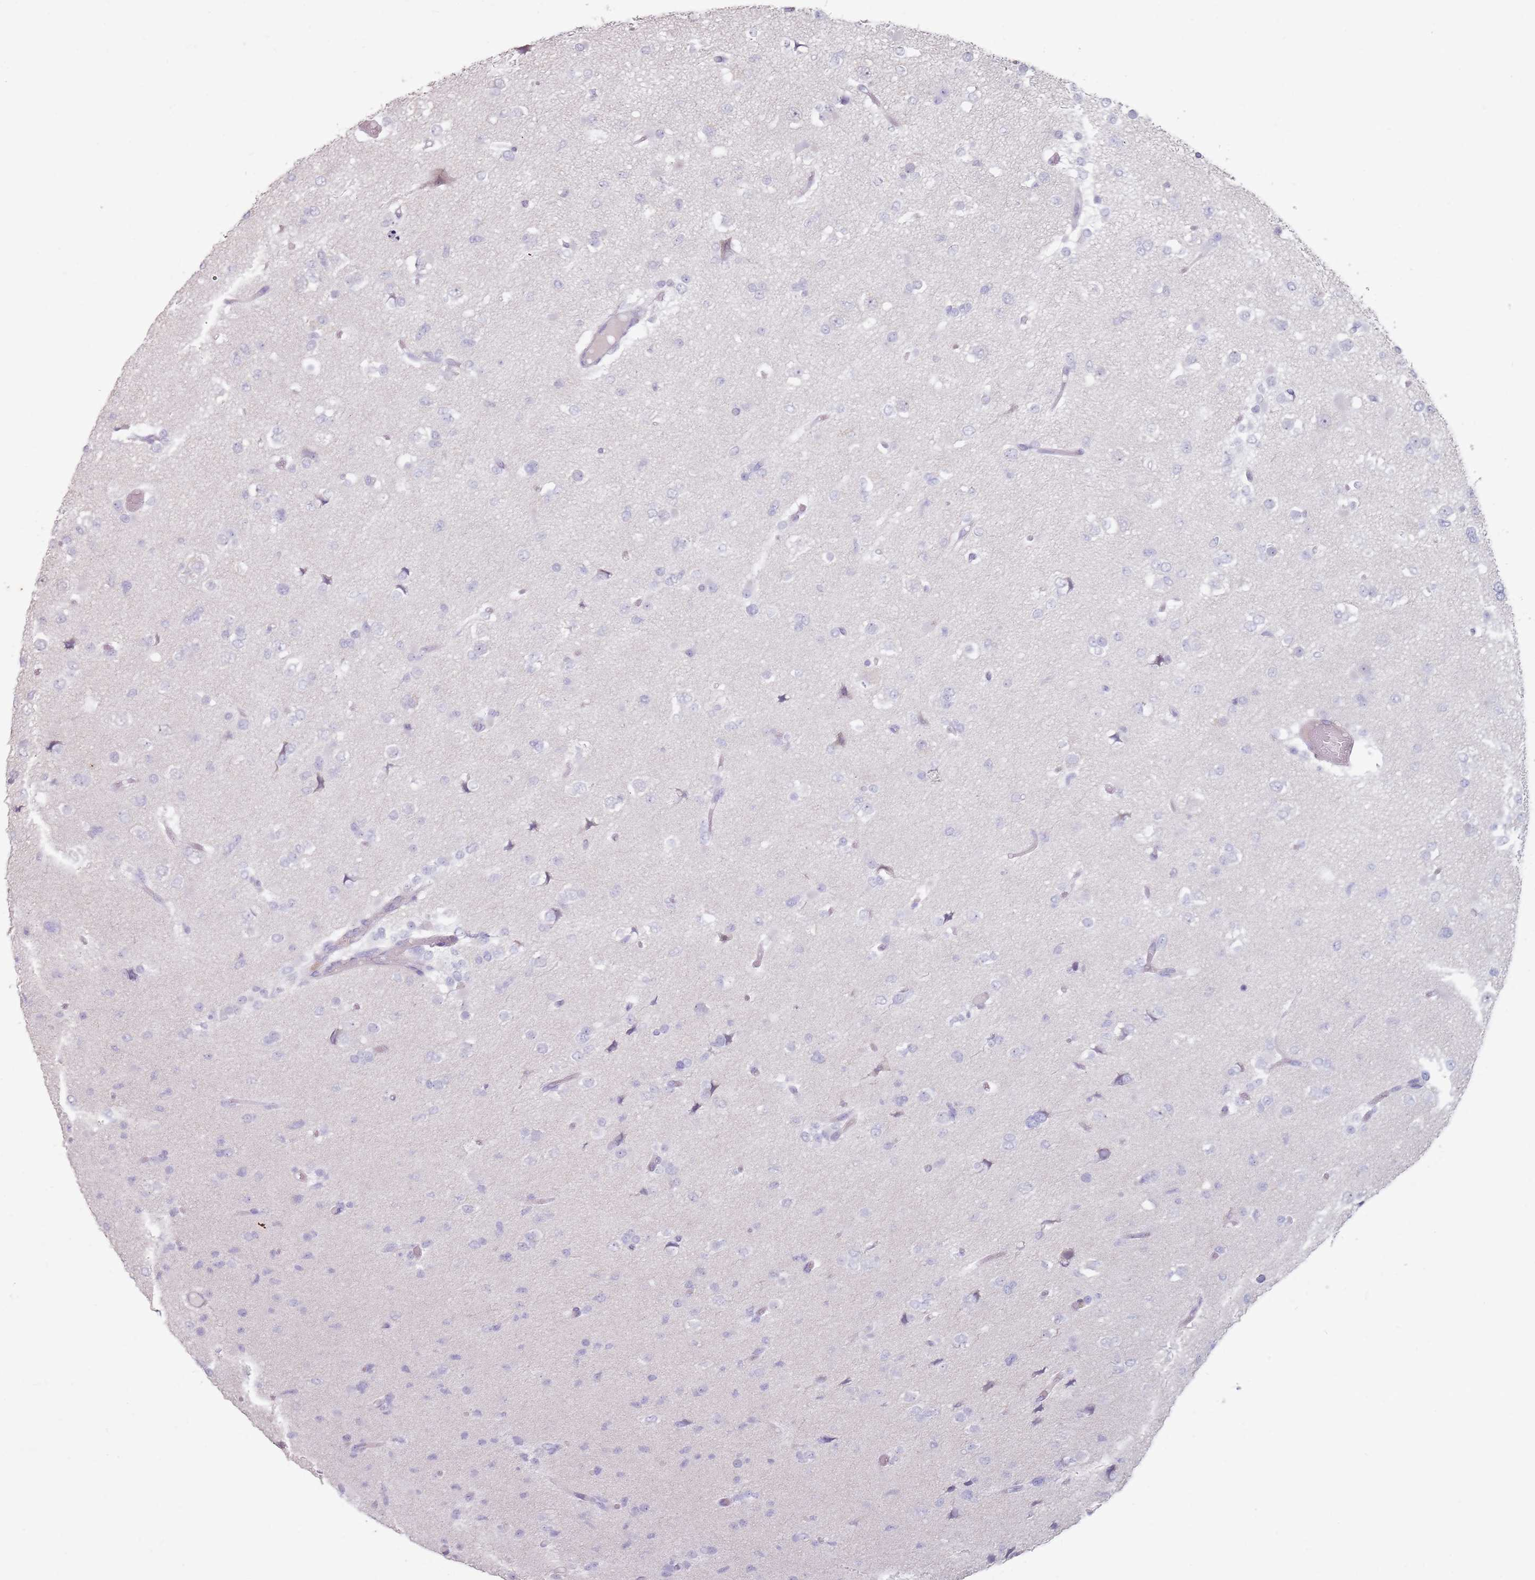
{"staining": {"intensity": "negative", "quantity": "none", "location": "none"}, "tissue": "glioma", "cell_type": "Tumor cells", "image_type": "cancer", "snomed": [{"axis": "morphology", "description": "Glioma, malignant, Low grade"}, {"axis": "topography", "description": "Brain"}], "caption": "Tumor cells show no significant protein expression in malignant glioma (low-grade).", "gene": "STYK1", "patient": {"sex": "female", "age": 22}}